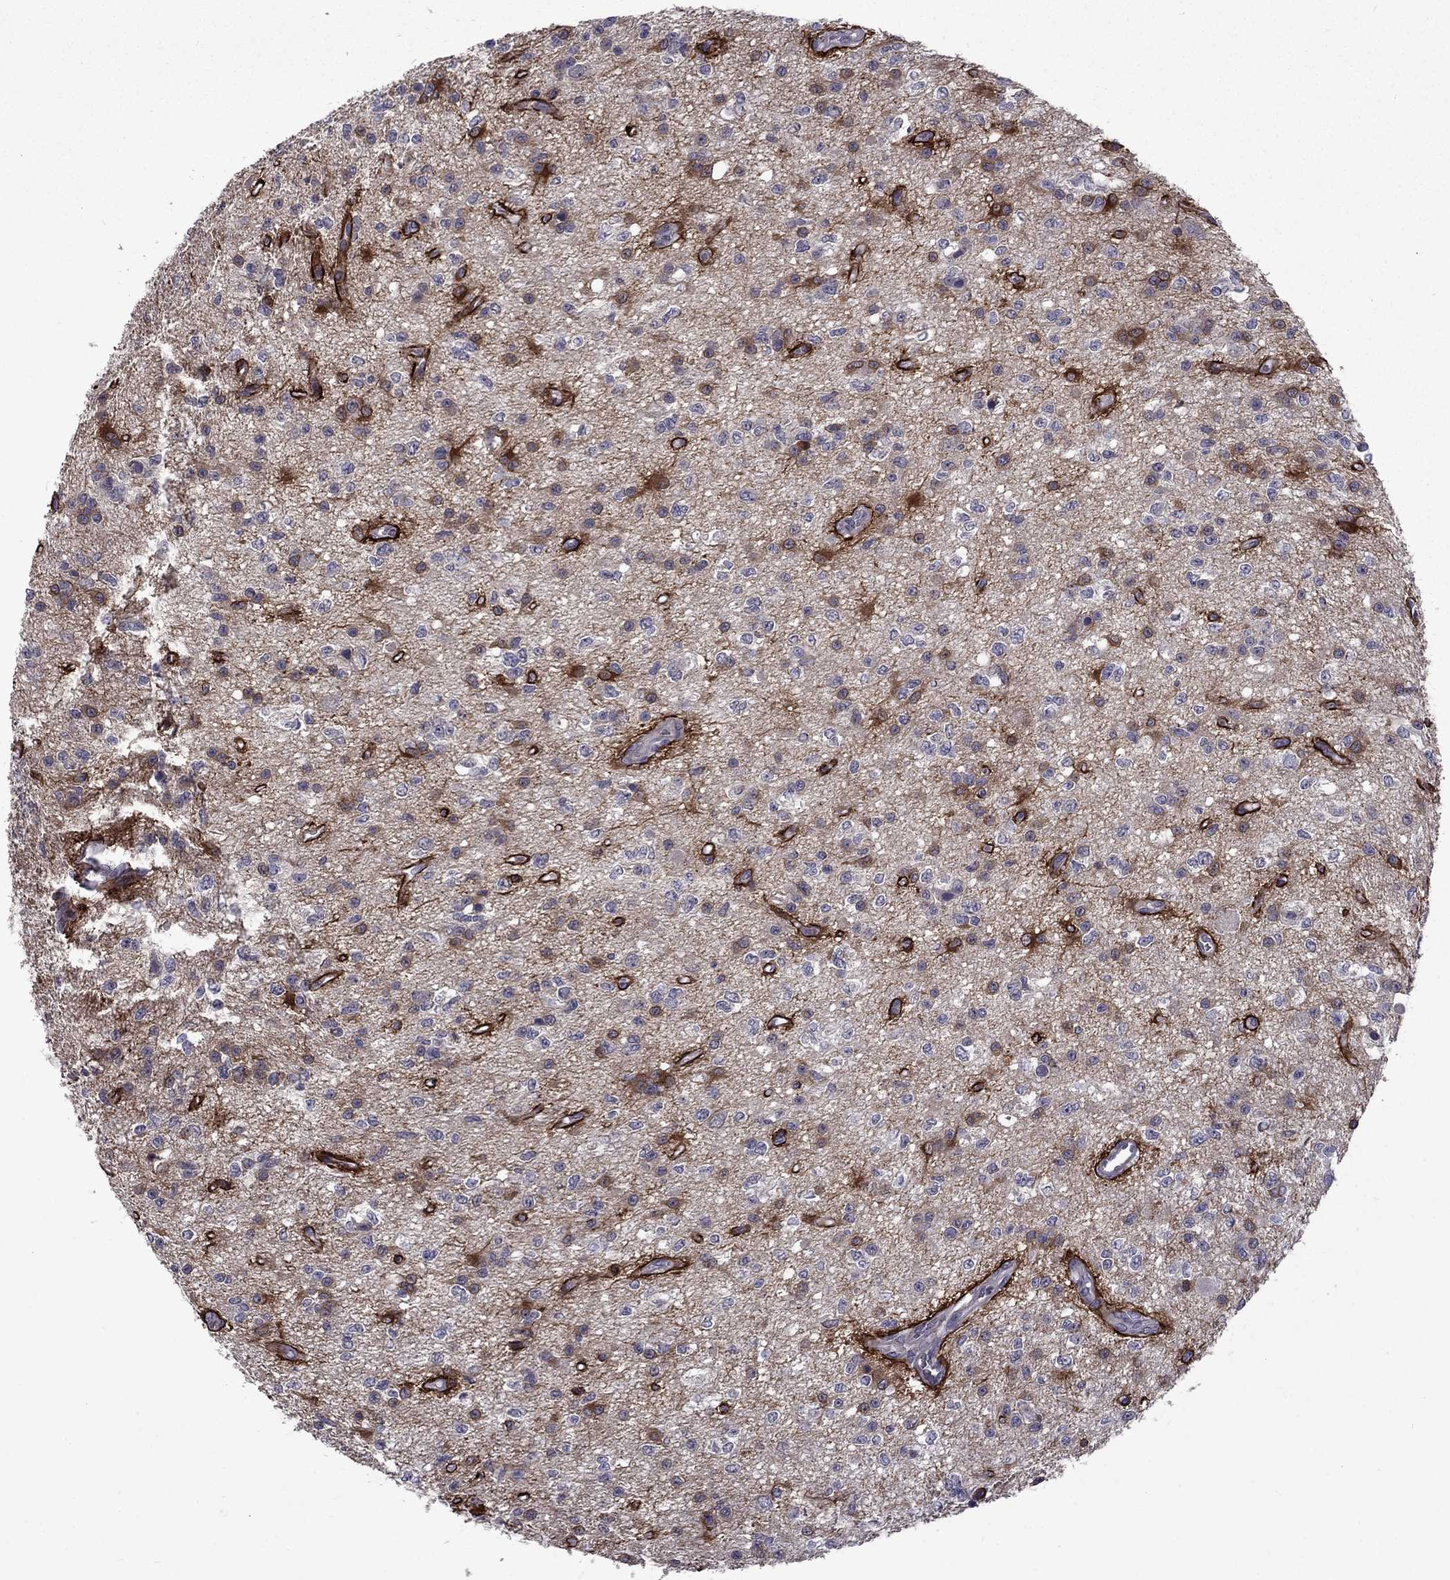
{"staining": {"intensity": "negative", "quantity": "none", "location": "none"}, "tissue": "glioma", "cell_type": "Tumor cells", "image_type": "cancer", "snomed": [{"axis": "morphology", "description": "Glioma, malignant, Low grade"}, {"axis": "topography", "description": "Brain"}], "caption": "DAB (3,3'-diaminobenzidine) immunohistochemical staining of glioma displays no significant positivity in tumor cells.", "gene": "SNTA1", "patient": {"sex": "female", "age": 45}}